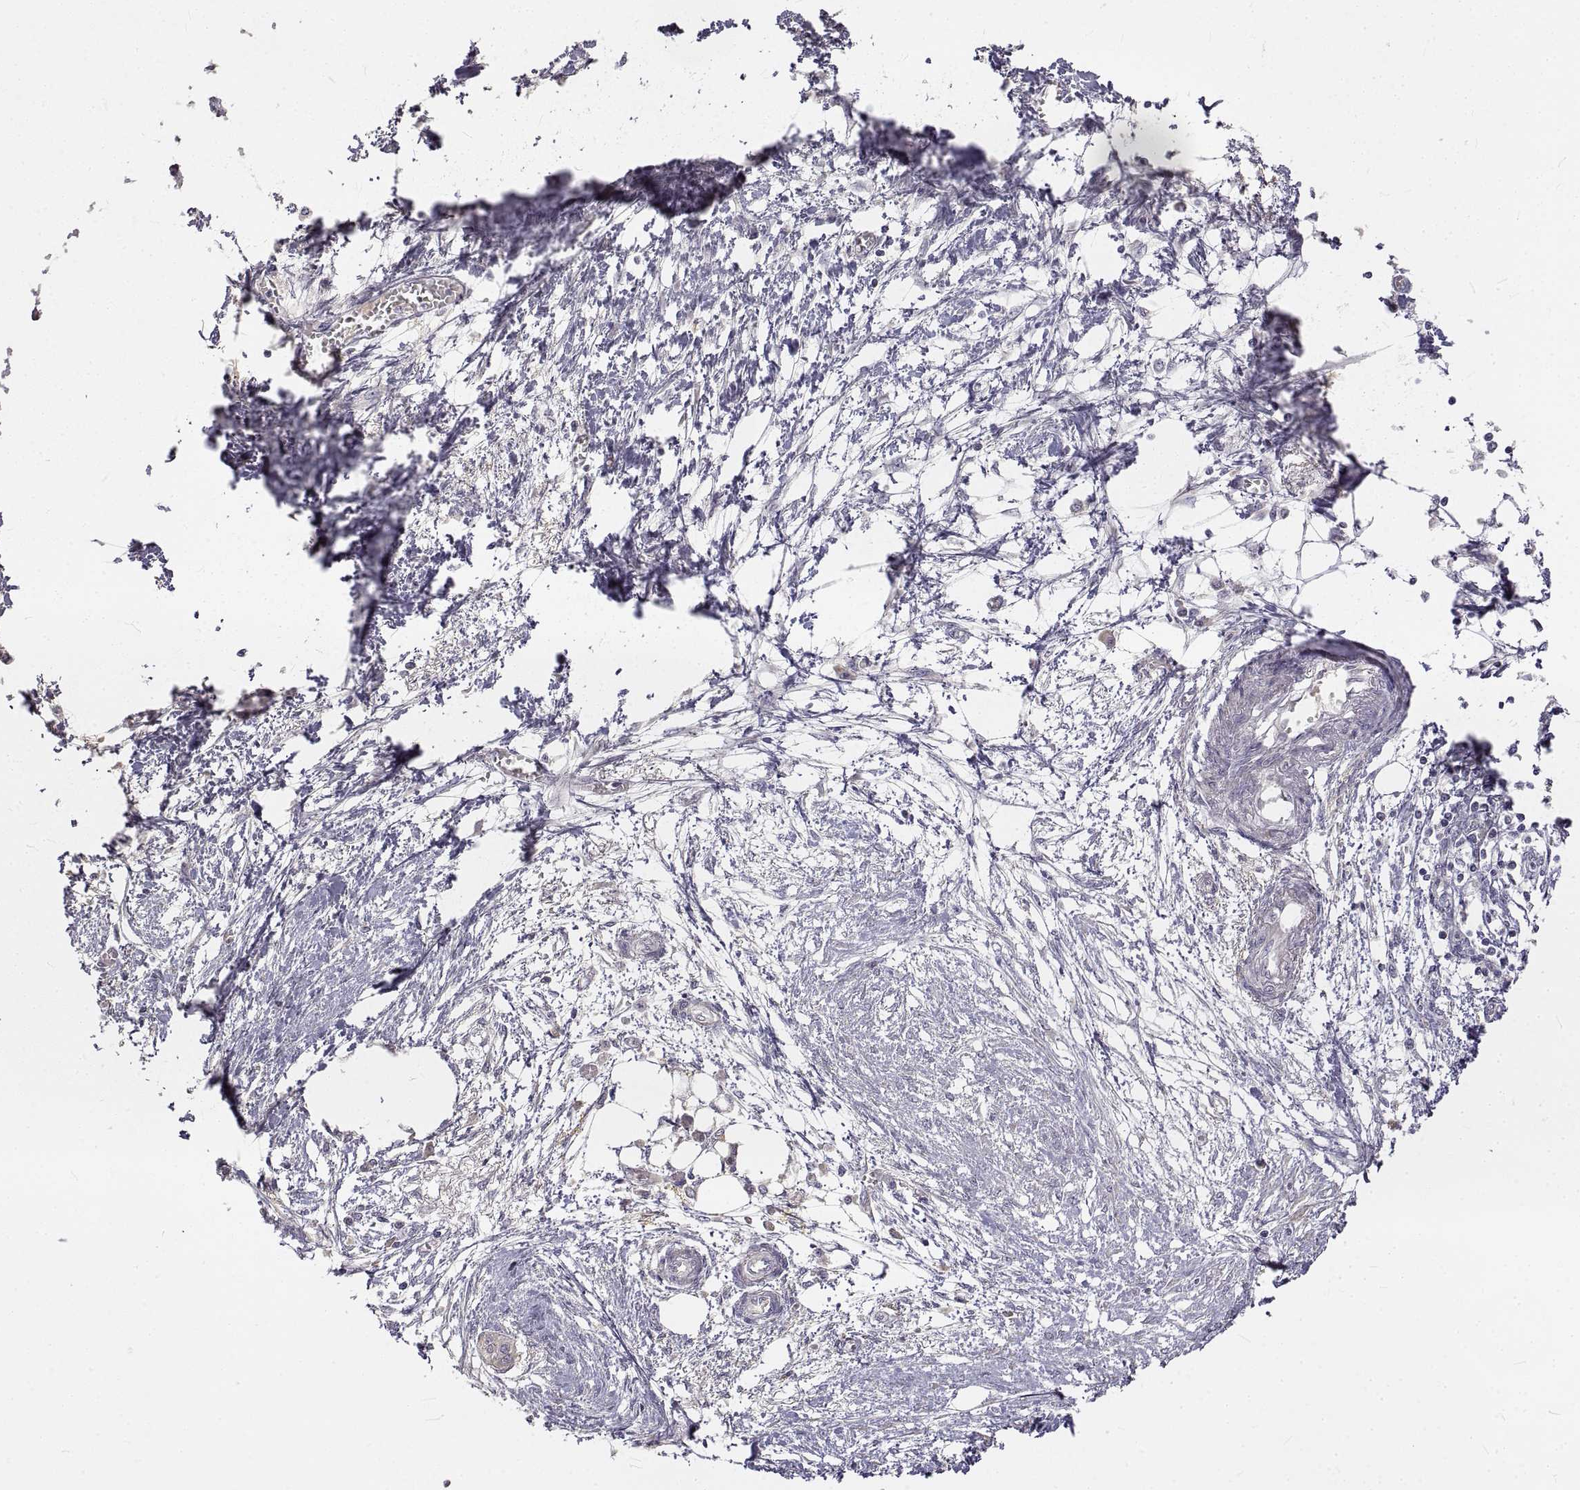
{"staining": {"intensity": "negative", "quantity": "none", "location": "none"}, "tissue": "endometrial cancer", "cell_type": "Tumor cells", "image_type": "cancer", "snomed": [{"axis": "morphology", "description": "Adenocarcinoma, NOS"}, {"axis": "morphology", "description": "Adenocarcinoma, metastatic, NOS"}, {"axis": "topography", "description": "Adipose tissue"}, {"axis": "topography", "description": "Endometrium"}], "caption": "Immunohistochemistry (IHC) histopathology image of neoplastic tissue: human endometrial cancer (adenocarcinoma) stained with DAB (3,3'-diaminobenzidine) demonstrates no significant protein positivity in tumor cells. (IHC, brightfield microscopy, high magnification).", "gene": "ANO2", "patient": {"sex": "female", "age": 67}}